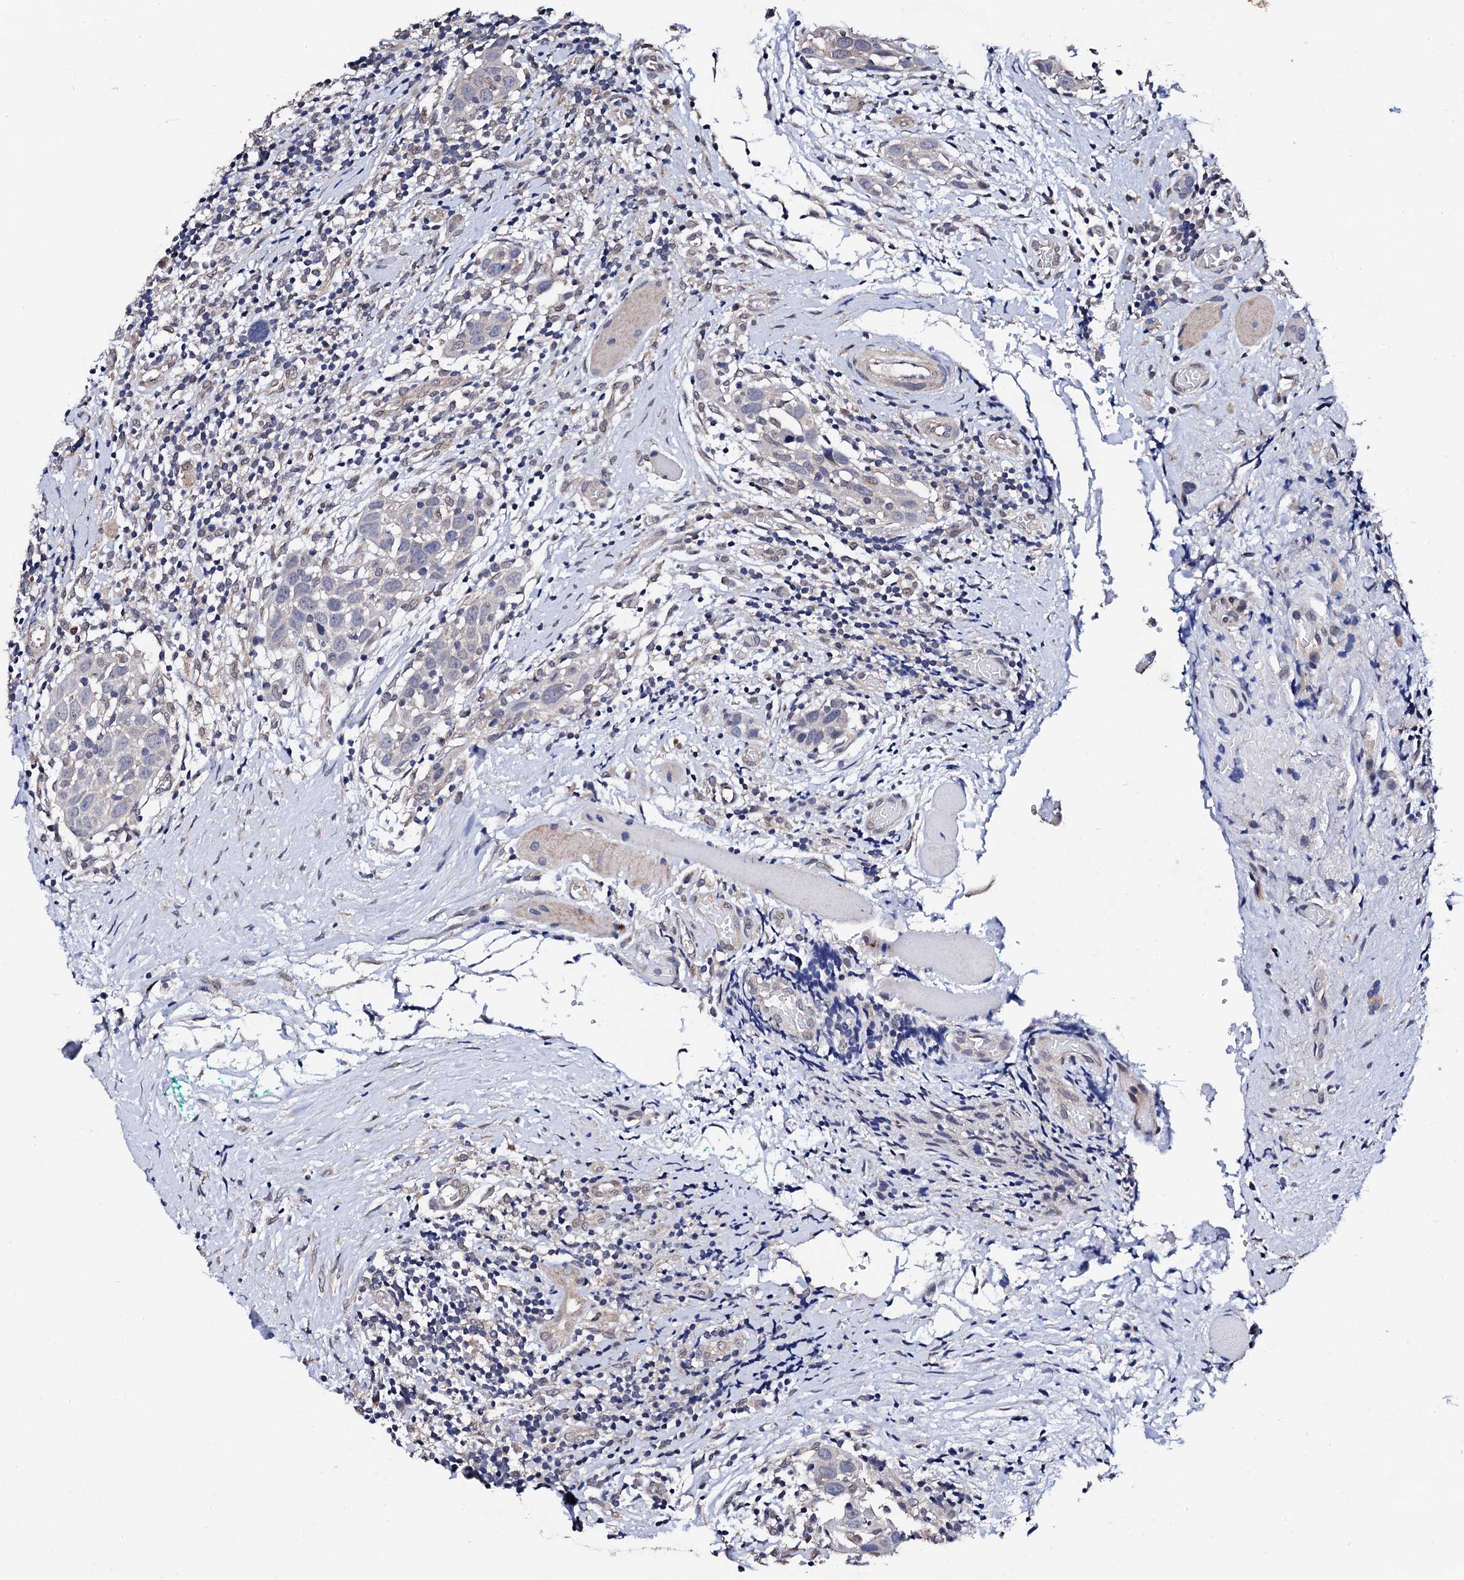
{"staining": {"intensity": "negative", "quantity": "none", "location": "none"}, "tissue": "head and neck cancer", "cell_type": "Tumor cells", "image_type": "cancer", "snomed": [{"axis": "morphology", "description": "Squamous cell carcinoma, NOS"}, {"axis": "topography", "description": "Oral tissue"}, {"axis": "topography", "description": "Head-Neck"}], "caption": "Immunohistochemical staining of human head and neck cancer displays no significant positivity in tumor cells.", "gene": "IP6K1", "patient": {"sex": "female", "age": 50}}